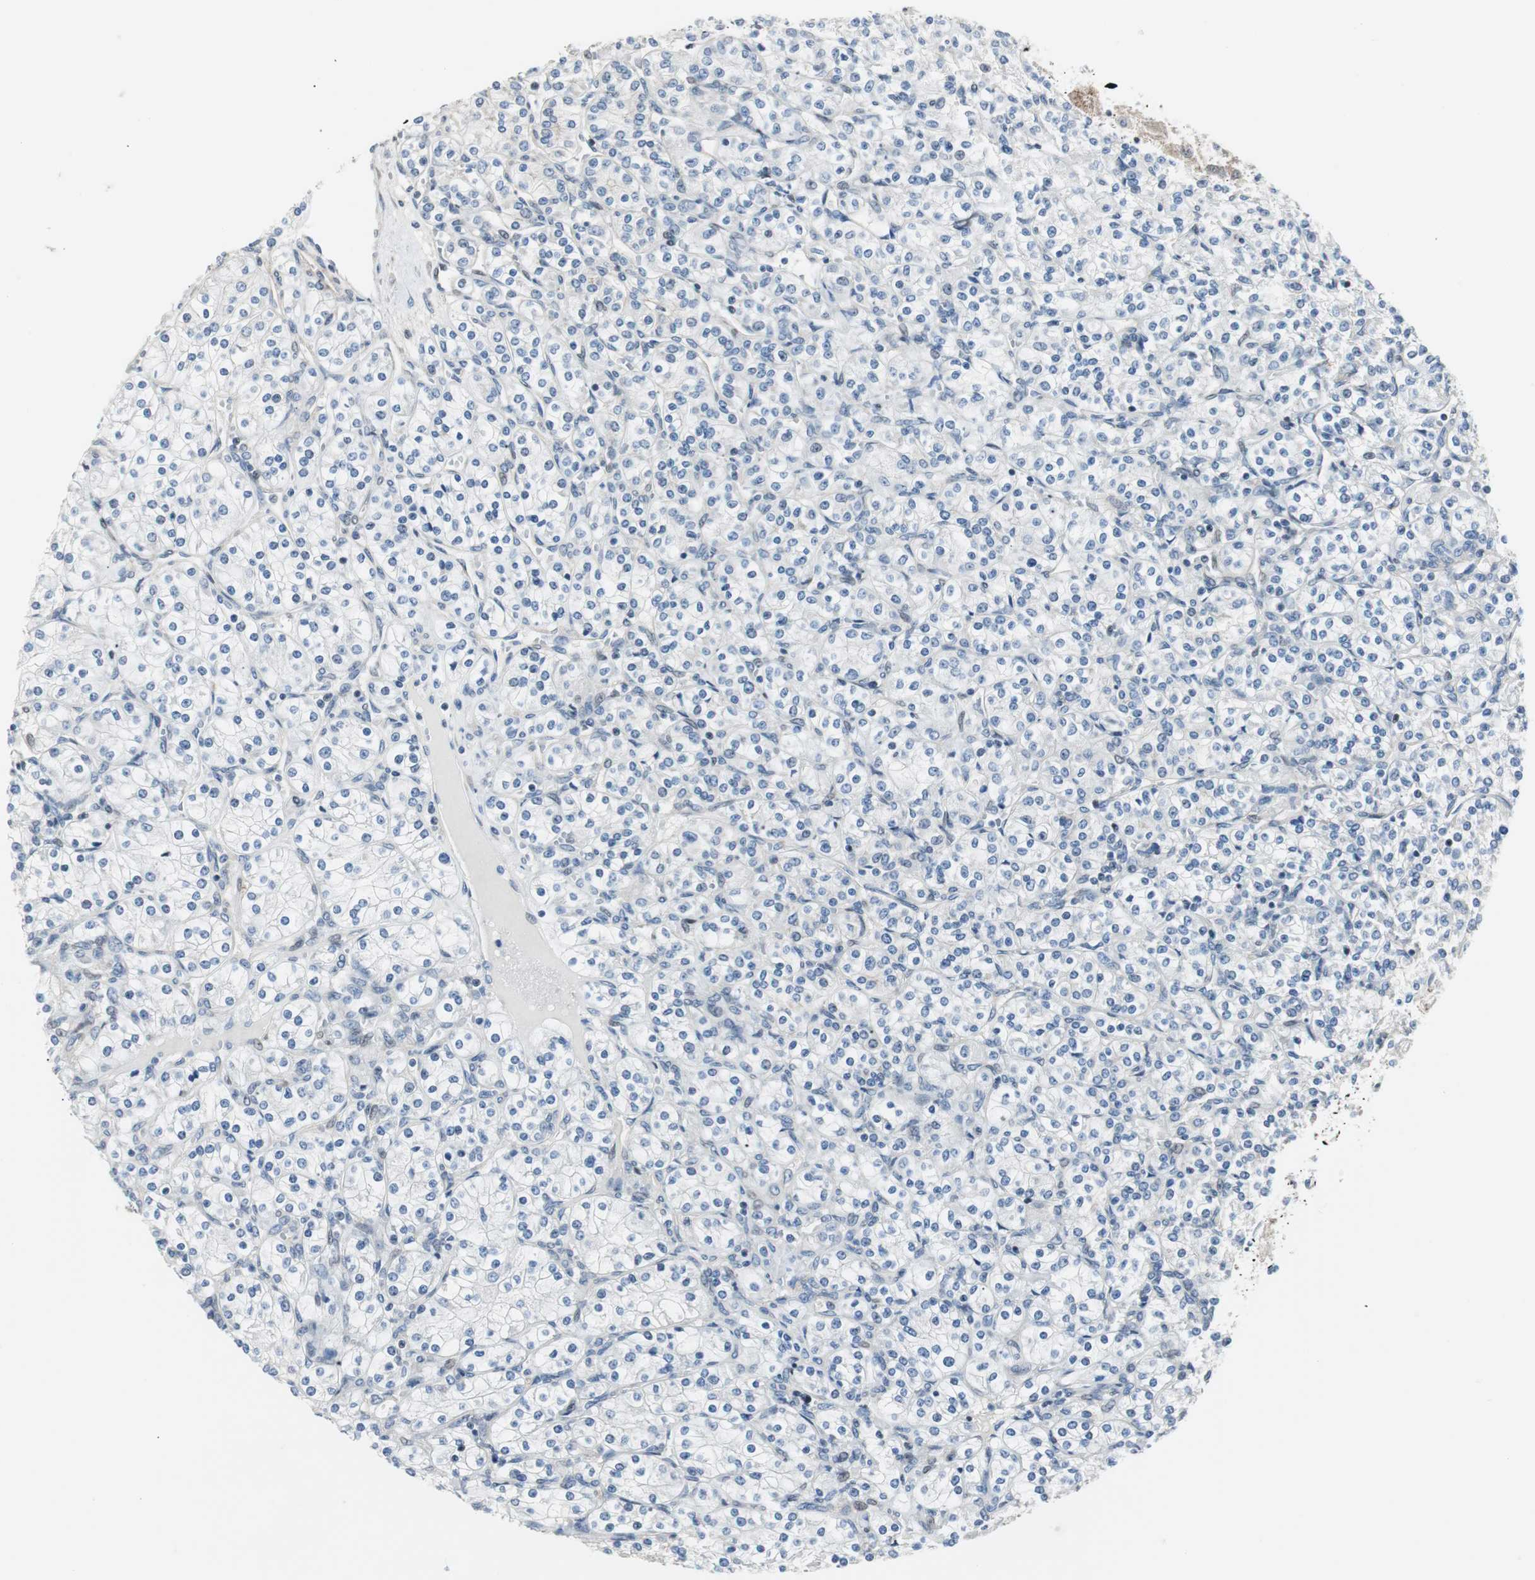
{"staining": {"intensity": "negative", "quantity": "none", "location": "none"}, "tissue": "renal cancer", "cell_type": "Tumor cells", "image_type": "cancer", "snomed": [{"axis": "morphology", "description": "Adenocarcinoma, NOS"}, {"axis": "topography", "description": "Kidney"}], "caption": "Tumor cells are negative for protein expression in human renal cancer.", "gene": "RAD1", "patient": {"sex": "male", "age": 77}}